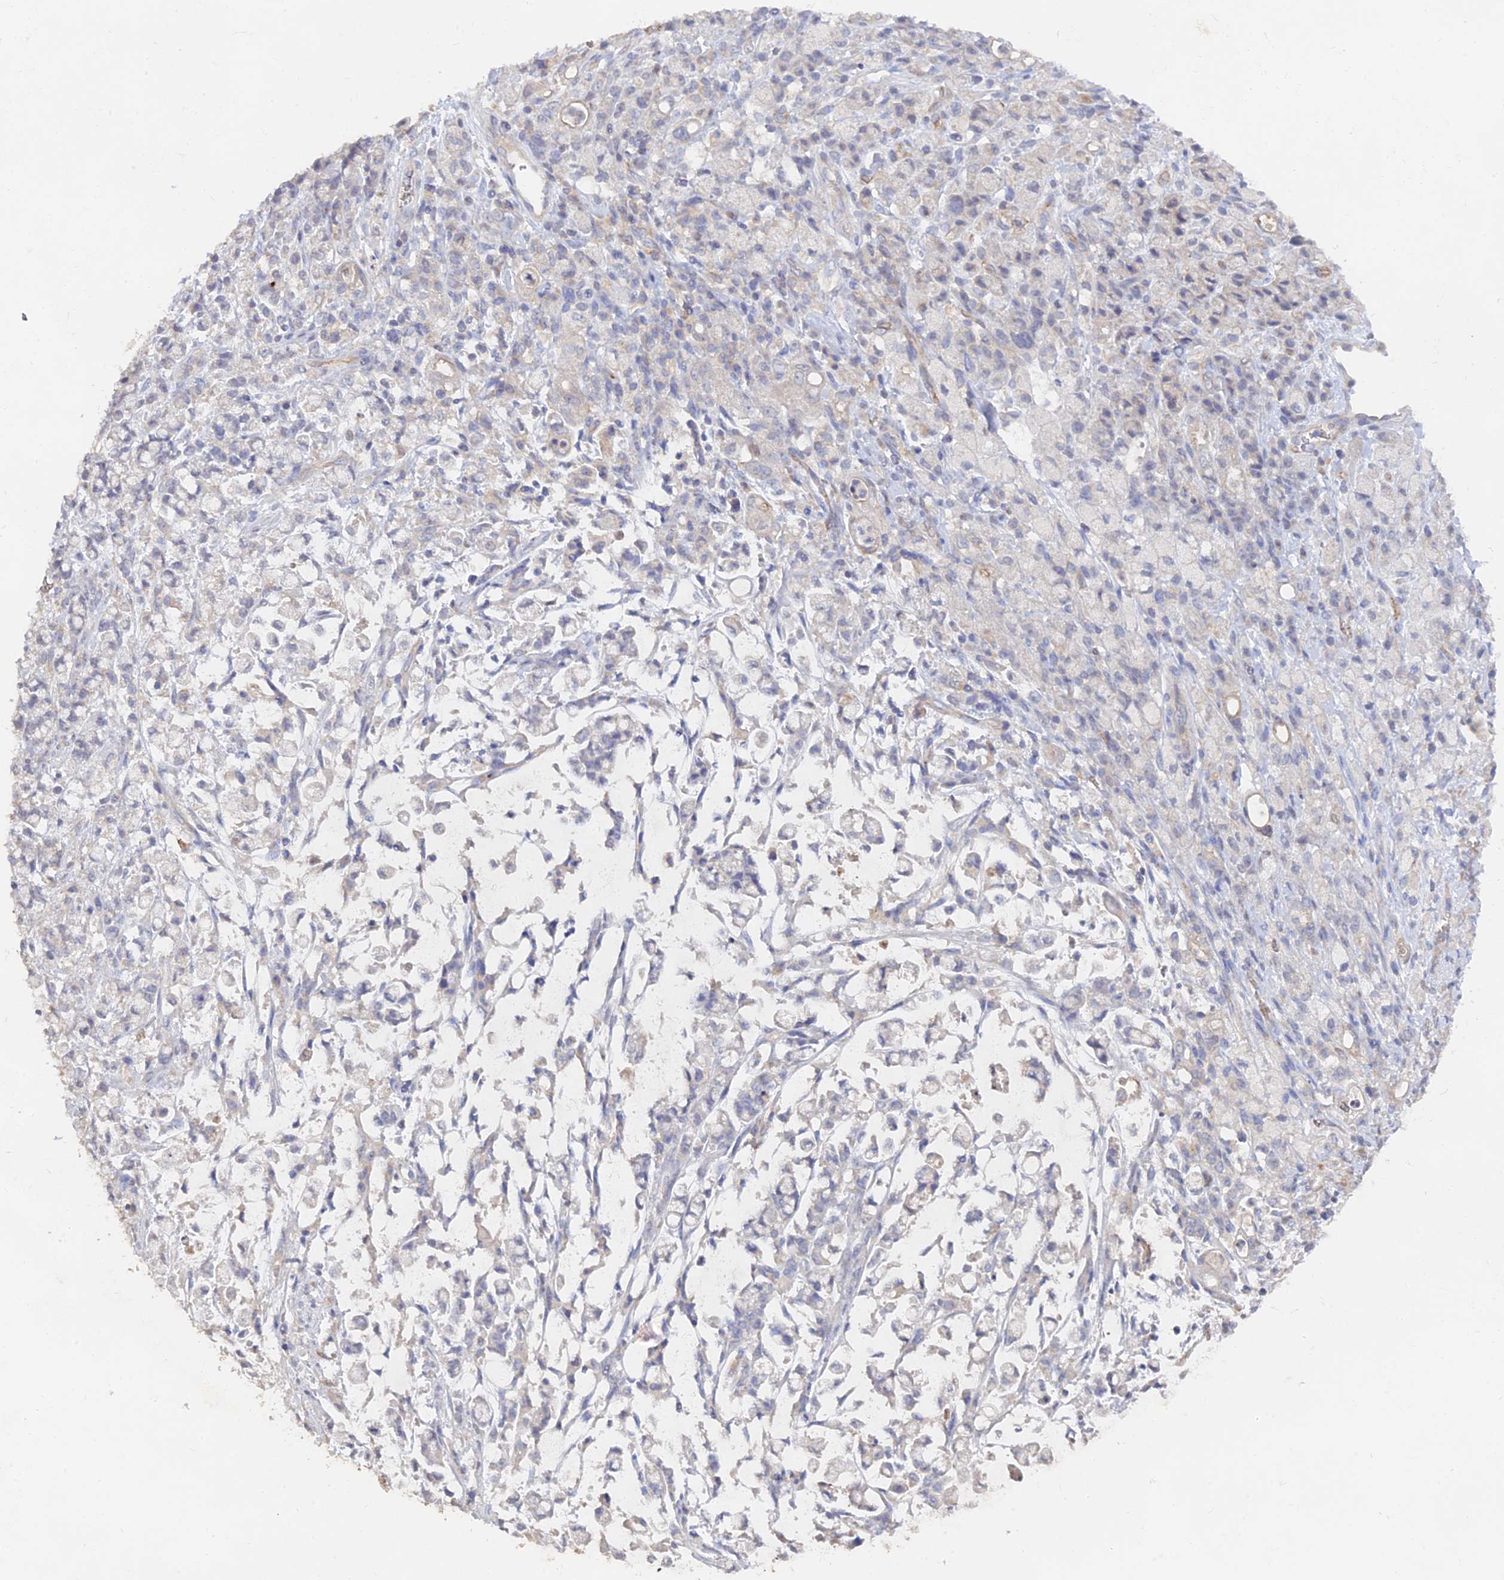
{"staining": {"intensity": "negative", "quantity": "none", "location": "none"}, "tissue": "stomach cancer", "cell_type": "Tumor cells", "image_type": "cancer", "snomed": [{"axis": "morphology", "description": "Adenocarcinoma, NOS"}, {"axis": "topography", "description": "Stomach"}], "caption": "IHC of human adenocarcinoma (stomach) reveals no expression in tumor cells.", "gene": "ARRDC1", "patient": {"sex": "female", "age": 60}}